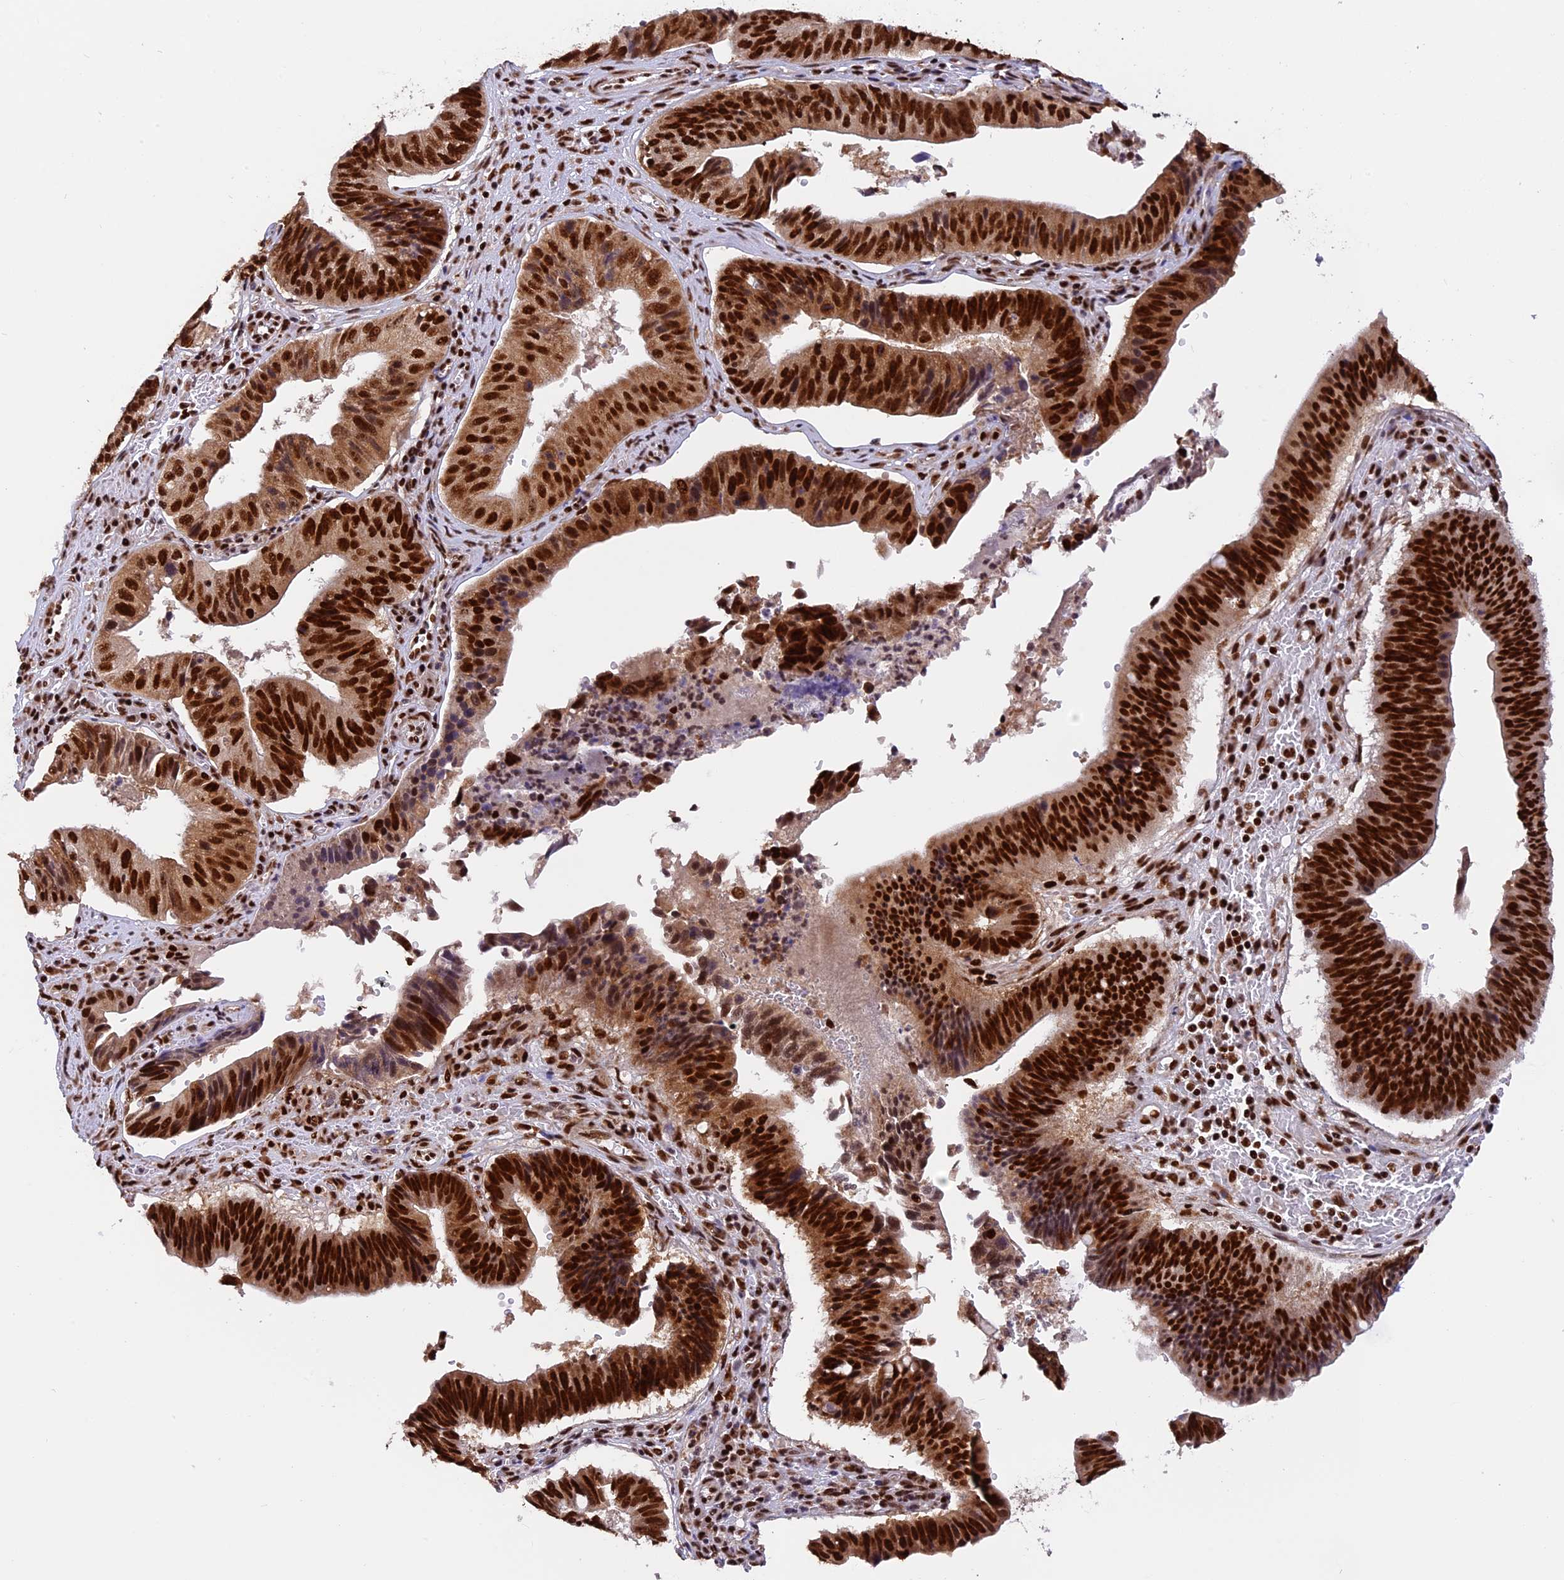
{"staining": {"intensity": "strong", "quantity": ">75%", "location": "nuclear"}, "tissue": "stomach cancer", "cell_type": "Tumor cells", "image_type": "cancer", "snomed": [{"axis": "morphology", "description": "Adenocarcinoma, NOS"}, {"axis": "topography", "description": "Stomach"}], "caption": "An immunohistochemistry photomicrograph of neoplastic tissue is shown. Protein staining in brown shows strong nuclear positivity in adenocarcinoma (stomach) within tumor cells. Nuclei are stained in blue.", "gene": "RAMAC", "patient": {"sex": "male", "age": 59}}